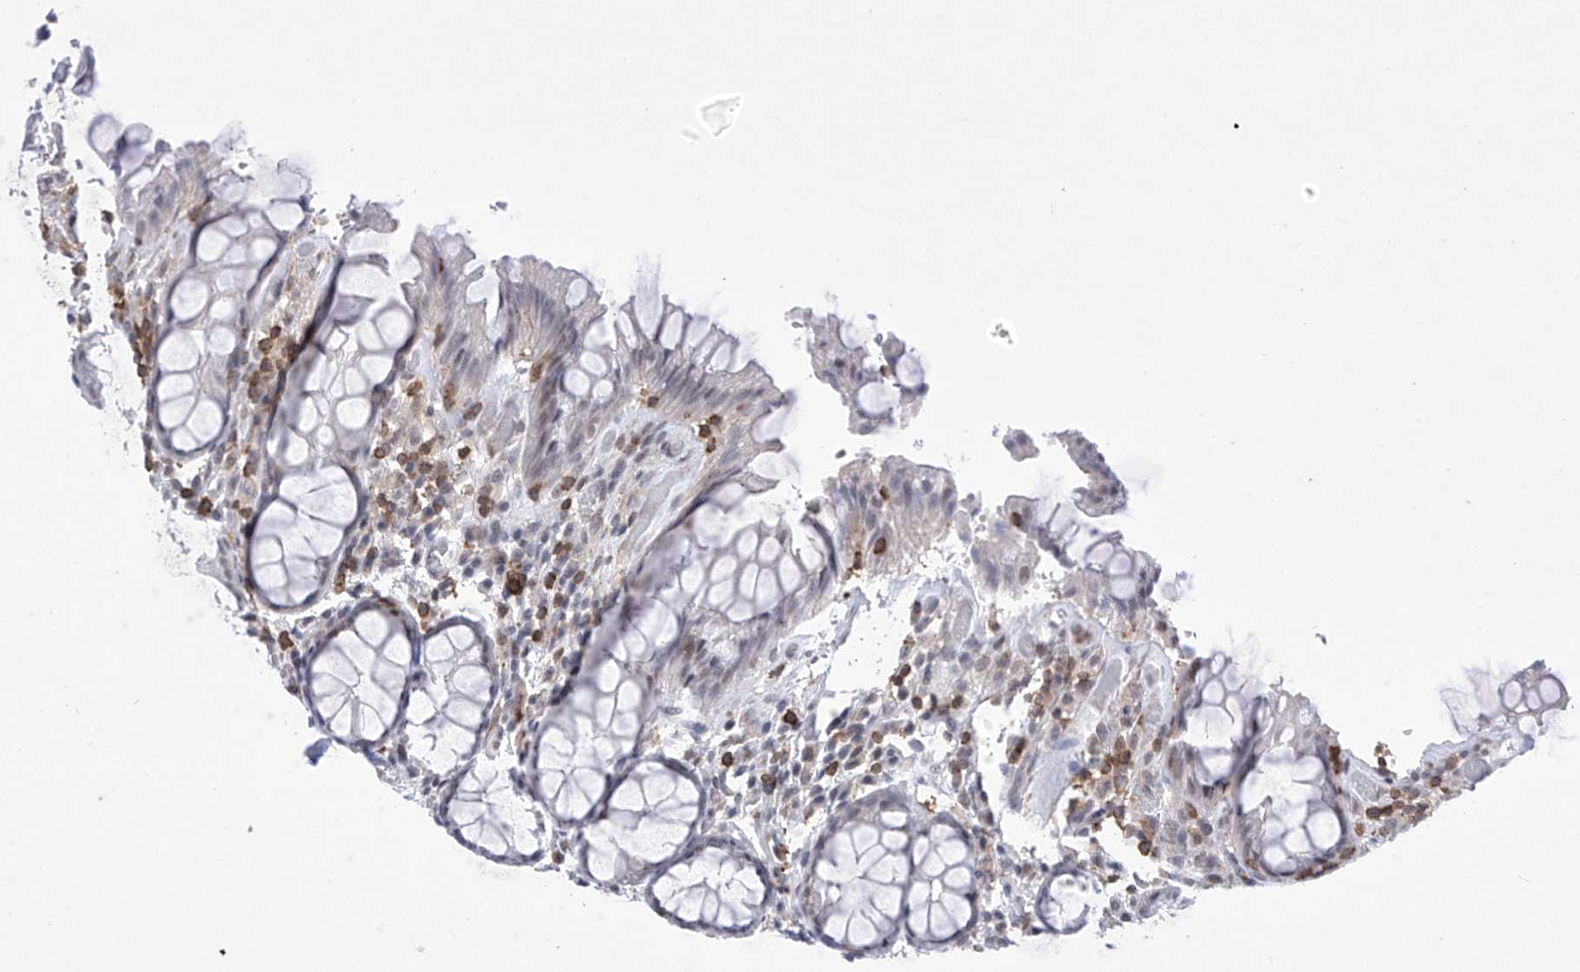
{"staining": {"intensity": "weak", "quantity": "<25%", "location": "nuclear"}, "tissue": "rectum", "cell_type": "Glandular cells", "image_type": "normal", "snomed": [{"axis": "morphology", "description": "Normal tissue, NOS"}, {"axis": "topography", "description": "Rectum"}], "caption": "High magnification brightfield microscopy of benign rectum stained with DAB (3,3'-diaminobenzidine) (brown) and counterstained with hematoxylin (blue): glandular cells show no significant positivity. Brightfield microscopy of immunohistochemistry stained with DAB (brown) and hematoxylin (blue), captured at high magnification.", "gene": "MSL3", "patient": {"sex": "male", "age": 64}}